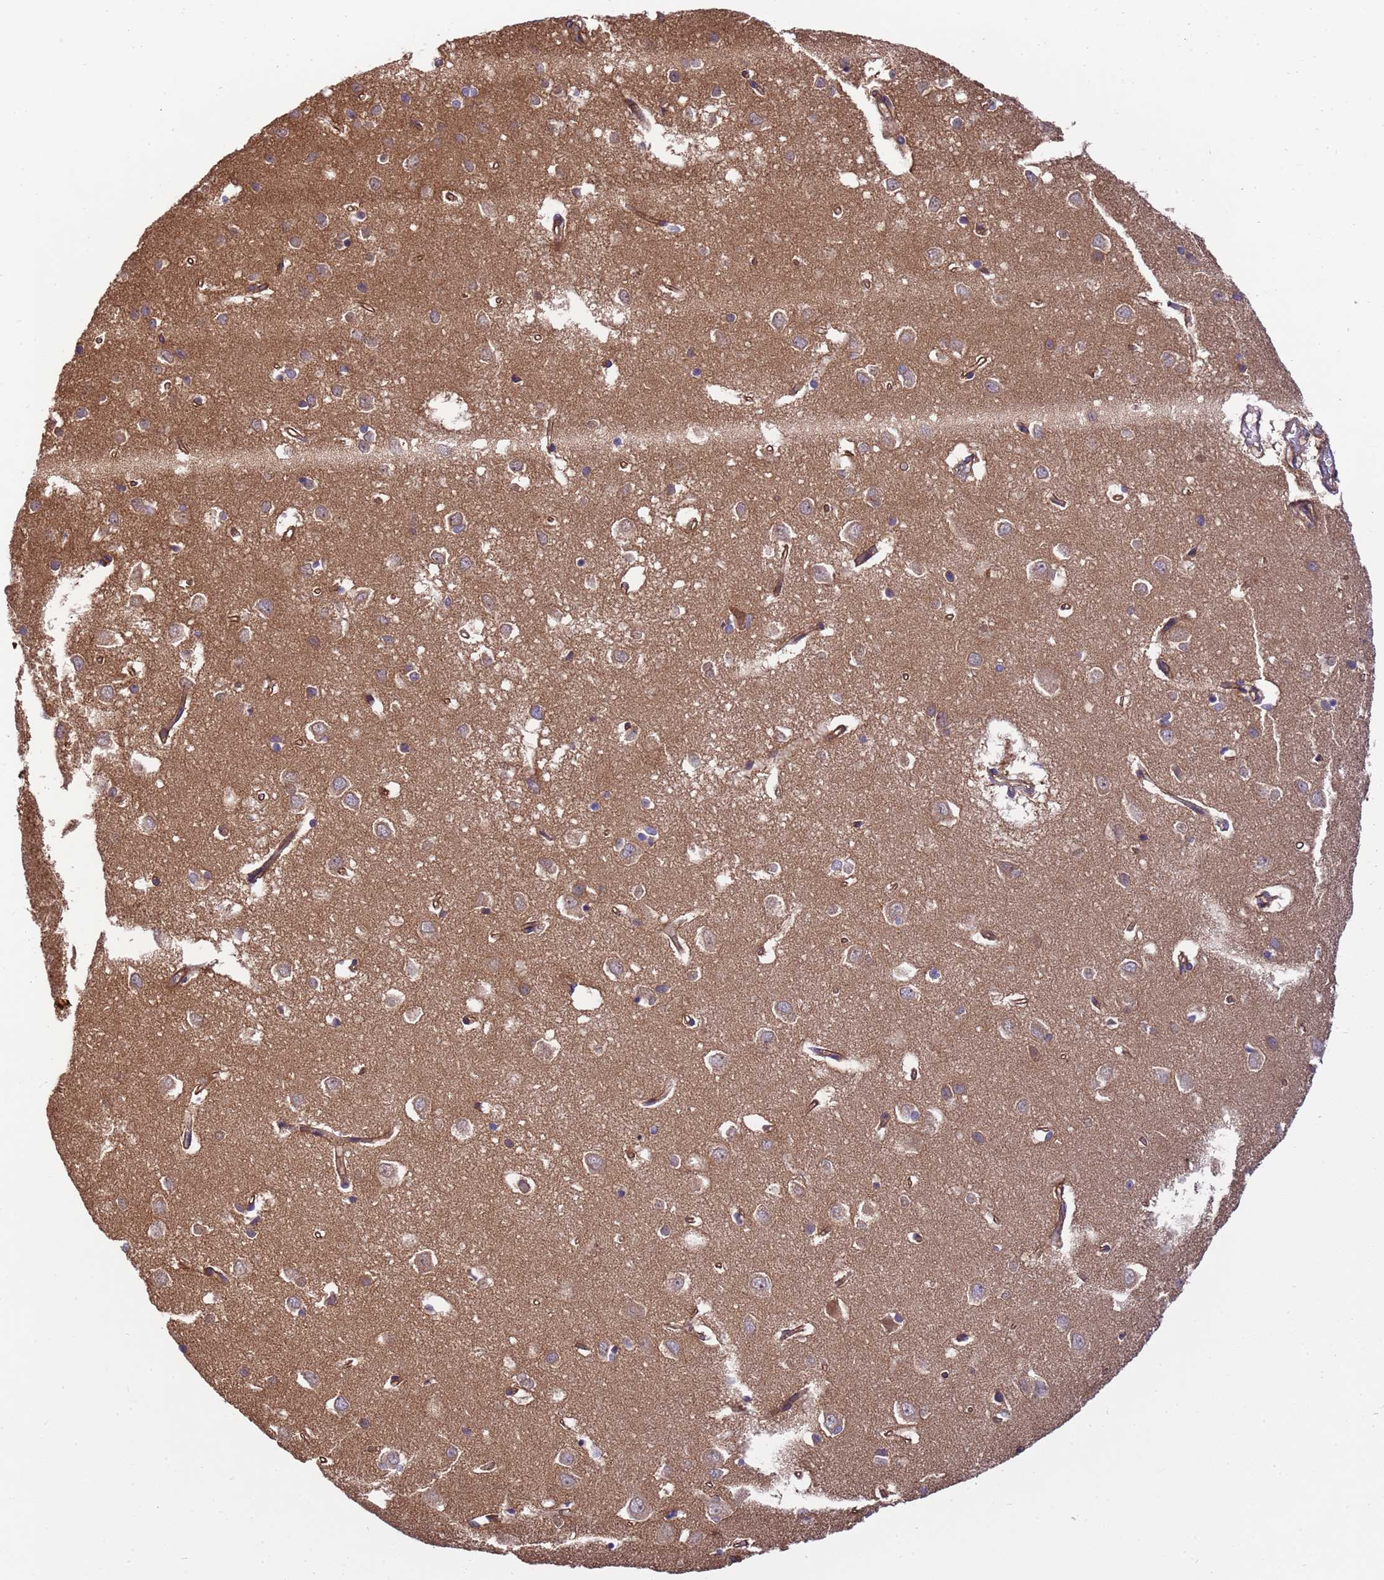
{"staining": {"intensity": "moderate", "quantity": ">75%", "location": "cytoplasmic/membranous"}, "tissue": "cerebral cortex", "cell_type": "Endothelial cells", "image_type": "normal", "snomed": [{"axis": "morphology", "description": "Normal tissue, NOS"}, {"axis": "topography", "description": "Cerebral cortex"}], "caption": "Immunohistochemistry (IHC) (DAB (3,3'-diaminobenzidine)) staining of unremarkable human cerebral cortex reveals moderate cytoplasmic/membranous protein staining in approximately >75% of endothelial cells. (Brightfield microscopy of DAB IHC at high magnification).", "gene": "SMCO3", "patient": {"sex": "female", "age": 64}}